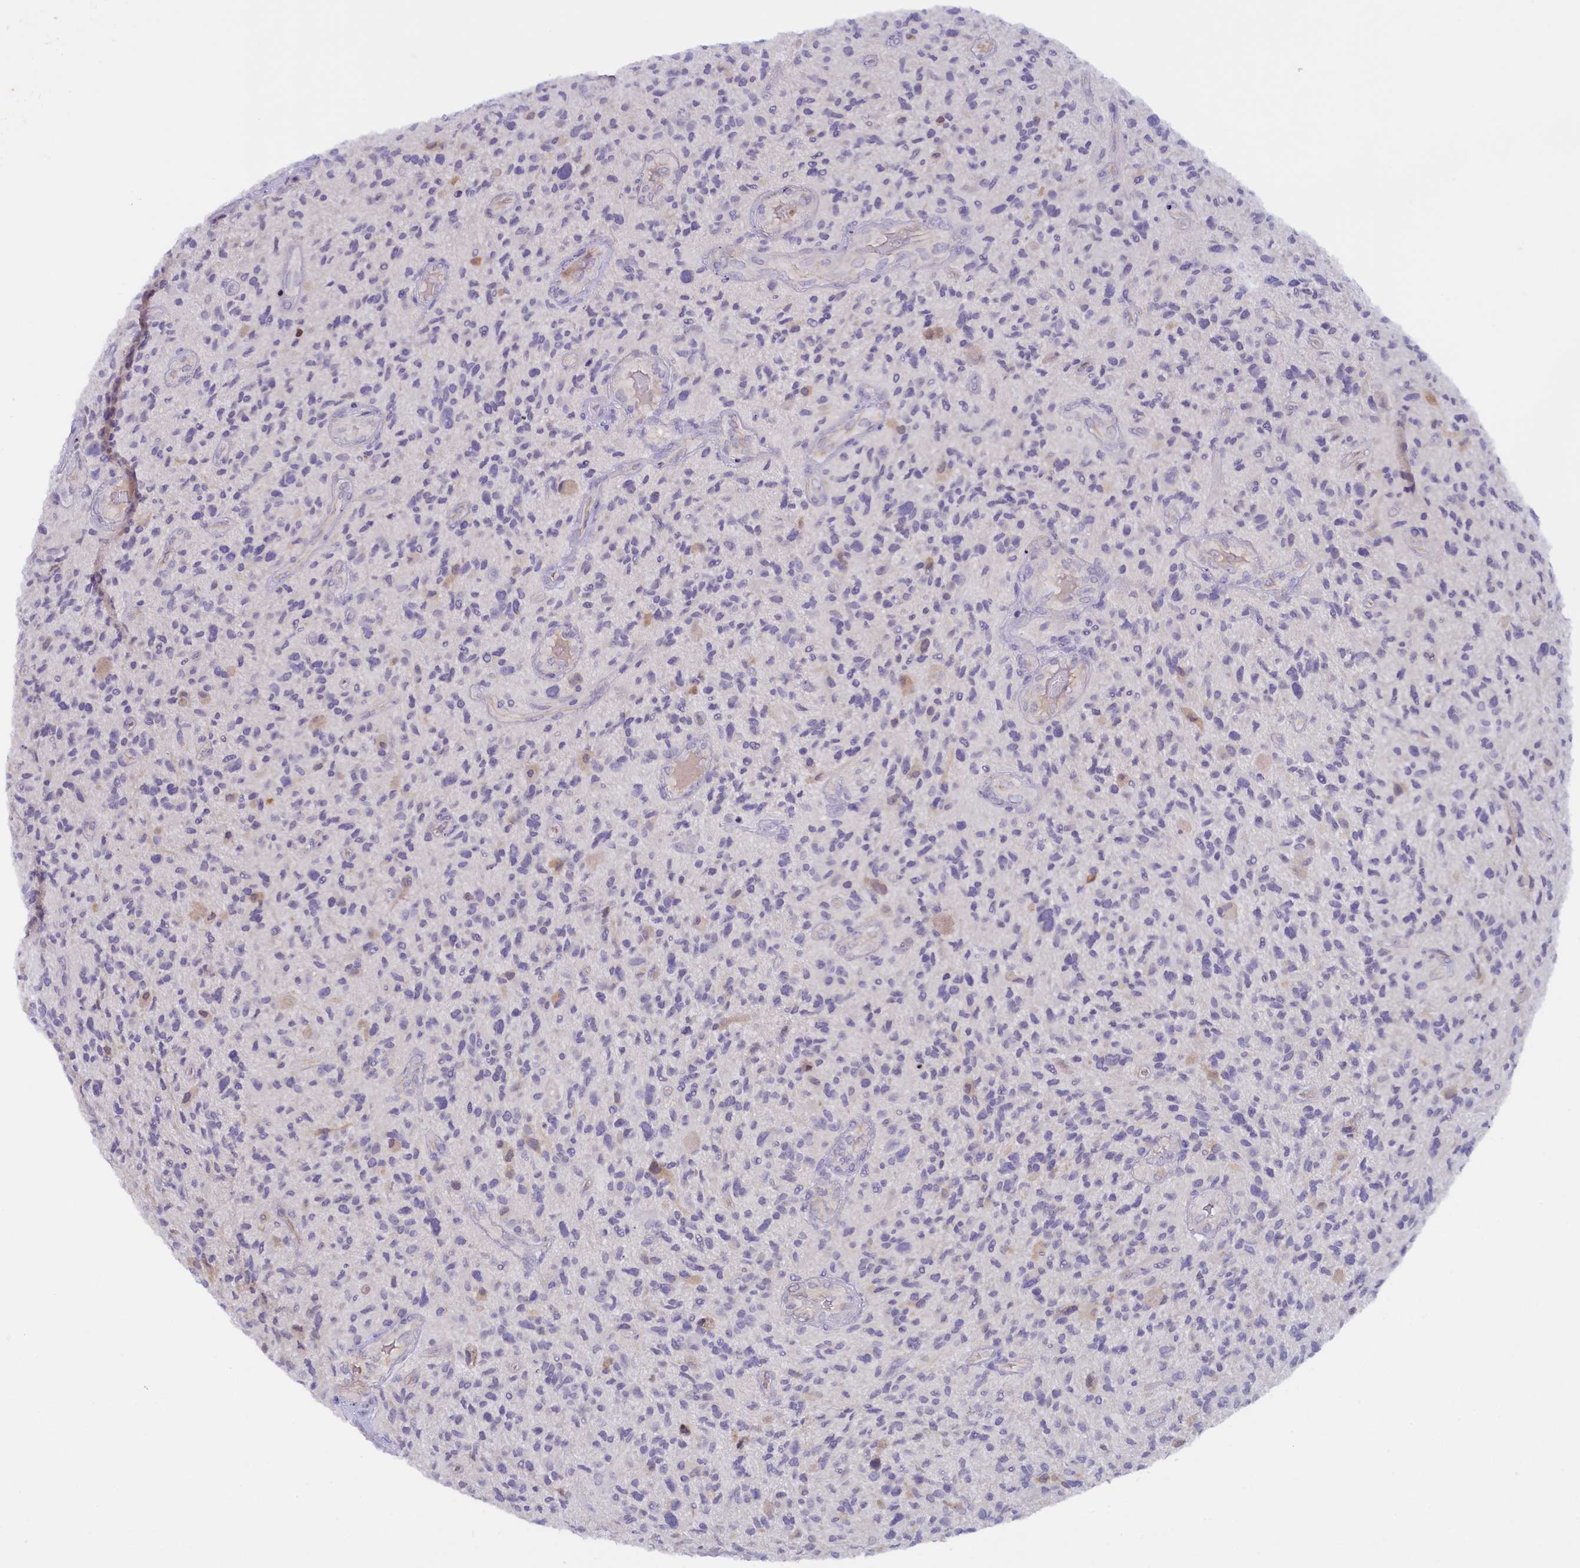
{"staining": {"intensity": "negative", "quantity": "none", "location": "none"}, "tissue": "glioma", "cell_type": "Tumor cells", "image_type": "cancer", "snomed": [{"axis": "morphology", "description": "Glioma, malignant, High grade"}, {"axis": "topography", "description": "Brain"}], "caption": "A high-resolution image shows IHC staining of glioma, which reveals no significant expression in tumor cells.", "gene": "ZSWIM4", "patient": {"sex": "male", "age": 47}}